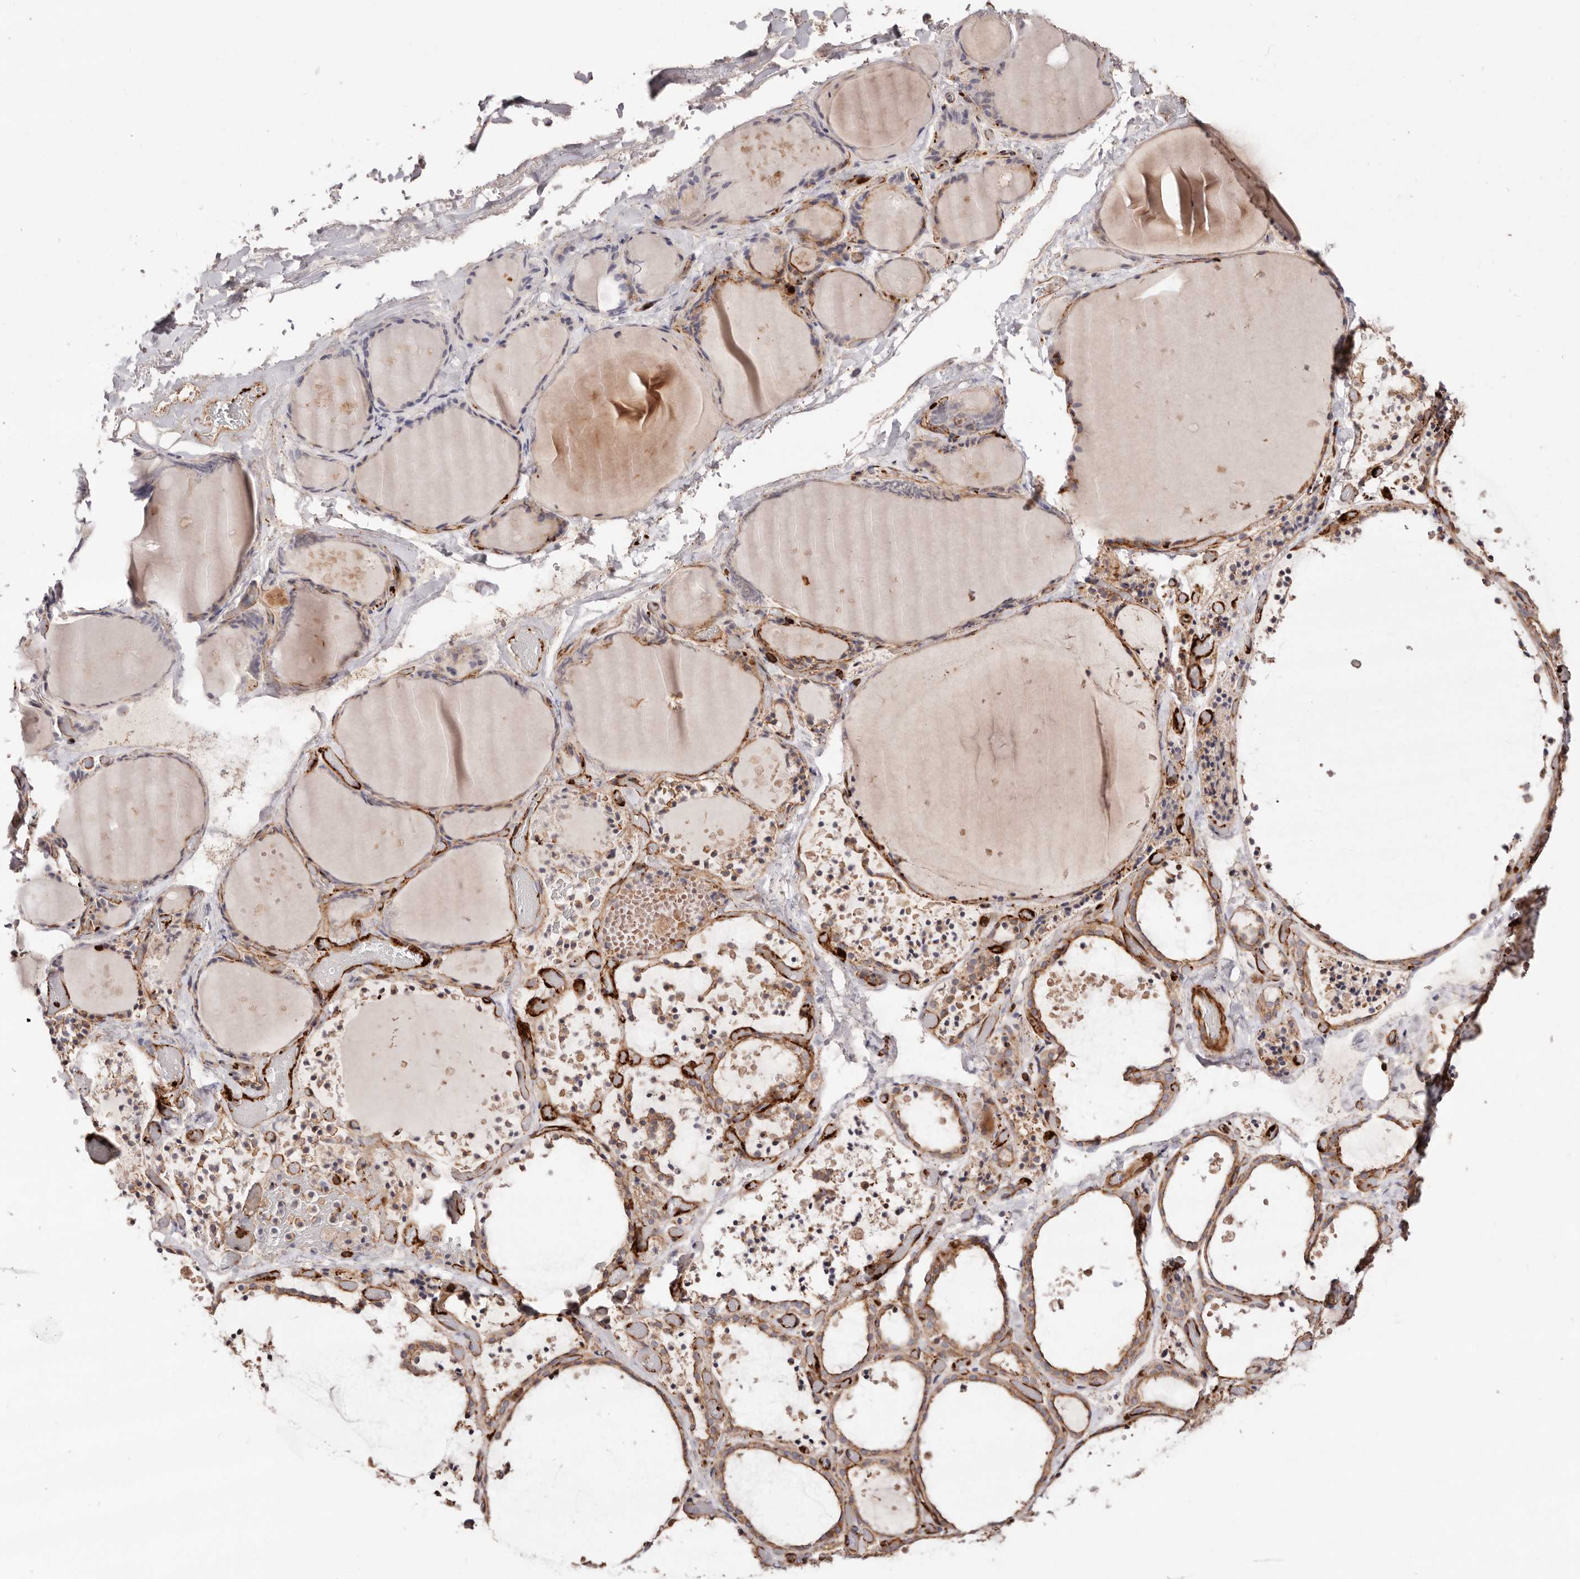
{"staining": {"intensity": "strong", "quantity": "25%-75%", "location": "cytoplasmic/membranous"}, "tissue": "thyroid gland", "cell_type": "Glandular cells", "image_type": "normal", "snomed": [{"axis": "morphology", "description": "Normal tissue, NOS"}, {"axis": "topography", "description": "Thyroid gland"}], "caption": "A histopathology image showing strong cytoplasmic/membranous staining in approximately 25%-75% of glandular cells in benign thyroid gland, as visualized by brown immunohistochemical staining.", "gene": "PTPN22", "patient": {"sex": "female", "age": 44}}